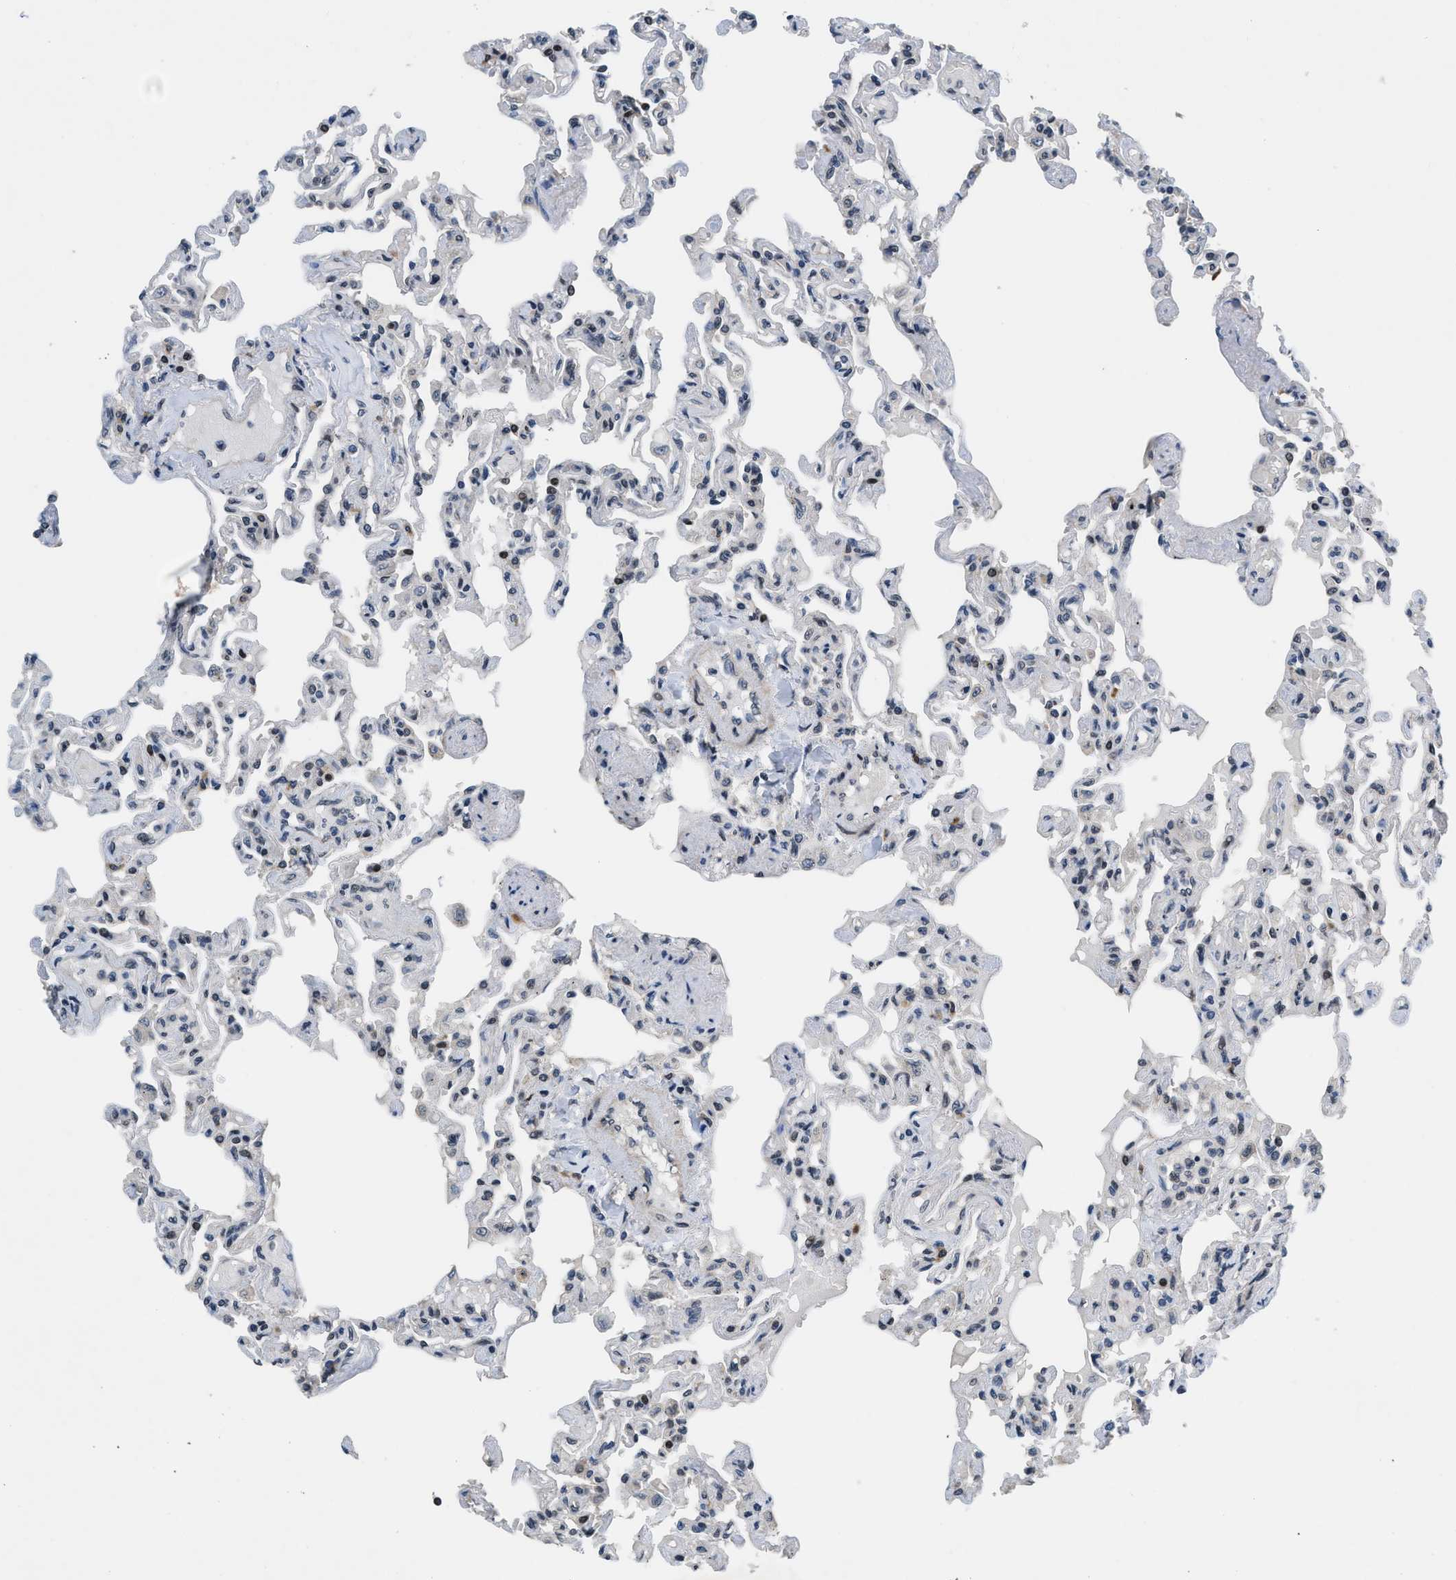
{"staining": {"intensity": "strong", "quantity": "<25%", "location": "nuclear"}, "tissue": "lung", "cell_type": "Alveolar cells", "image_type": "normal", "snomed": [{"axis": "morphology", "description": "Normal tissue, NOS"}, {"axis": "topography", "description": "Lung"}], "caption": "Immunohistochemical staining of benign lung displays <25% levels of strong nuclear protein positivity in about <25% of alveolar cells.", "gene": "SETD5", "patient": {"sex": "male", "age": 21}}